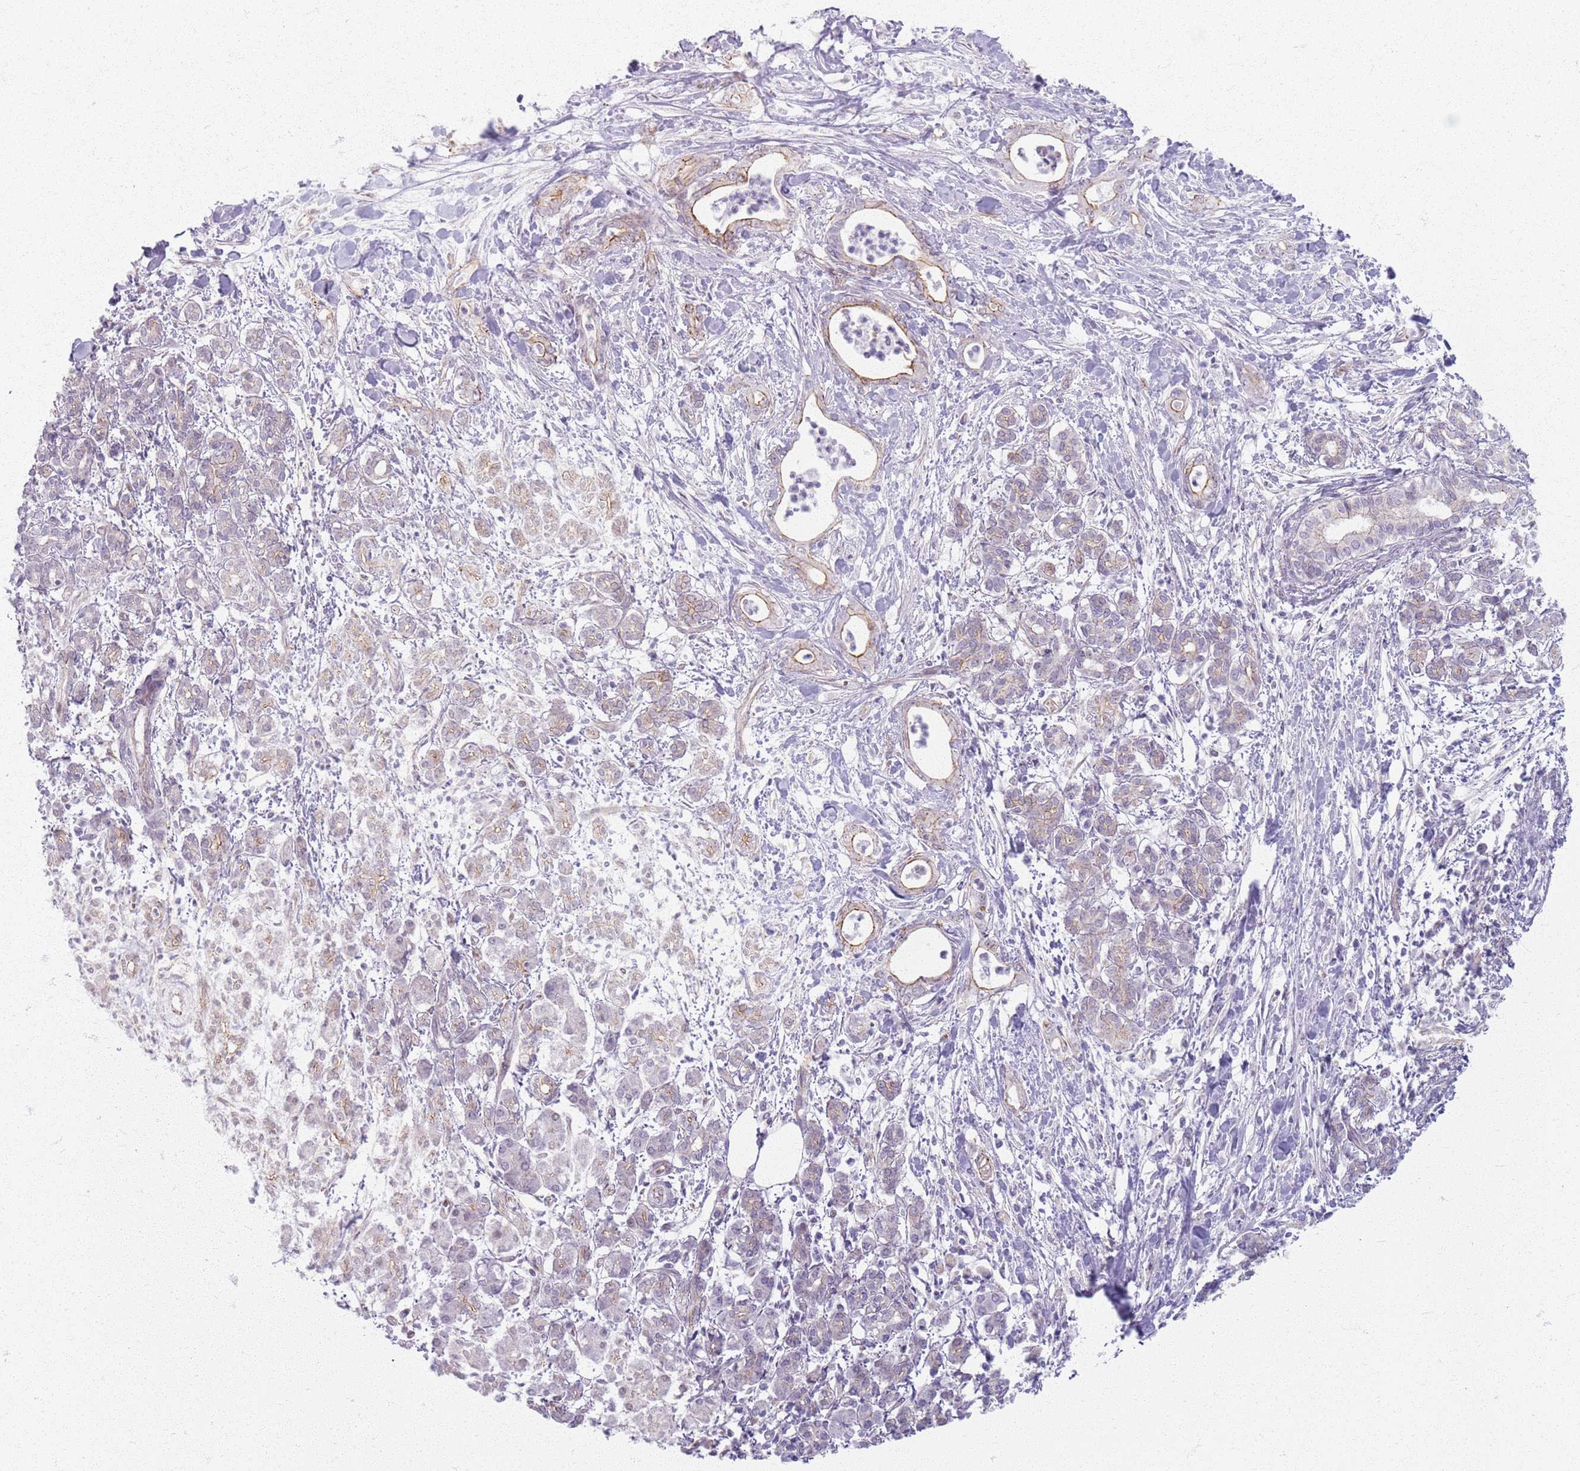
{"staining": {"intensity": "moderate", "quantity": "<25%", "location": "cytoplasmic/membranous"}, "tissue": "pancreatic cancer", "cell_type": "Tumor cells", "image_type": "cancer", "snomed": [{"axis": "morphology", "description": "Adenocarcinoma, NOS"}, {"axis": "topography", "description": "Pancreas"}], "caption": "Pancreatic adenocarcinoma was stained to show a protein in brown. There is low levels of moderate cytoplasmic/membranous positivity in about <25% of tumor cells. (DAB (3,3'-diaminobenzidine) IHC with brightfield microscopy, high magnification).", "gene": "KCNA5", "patient": {"sex": "female", "age": 55}}